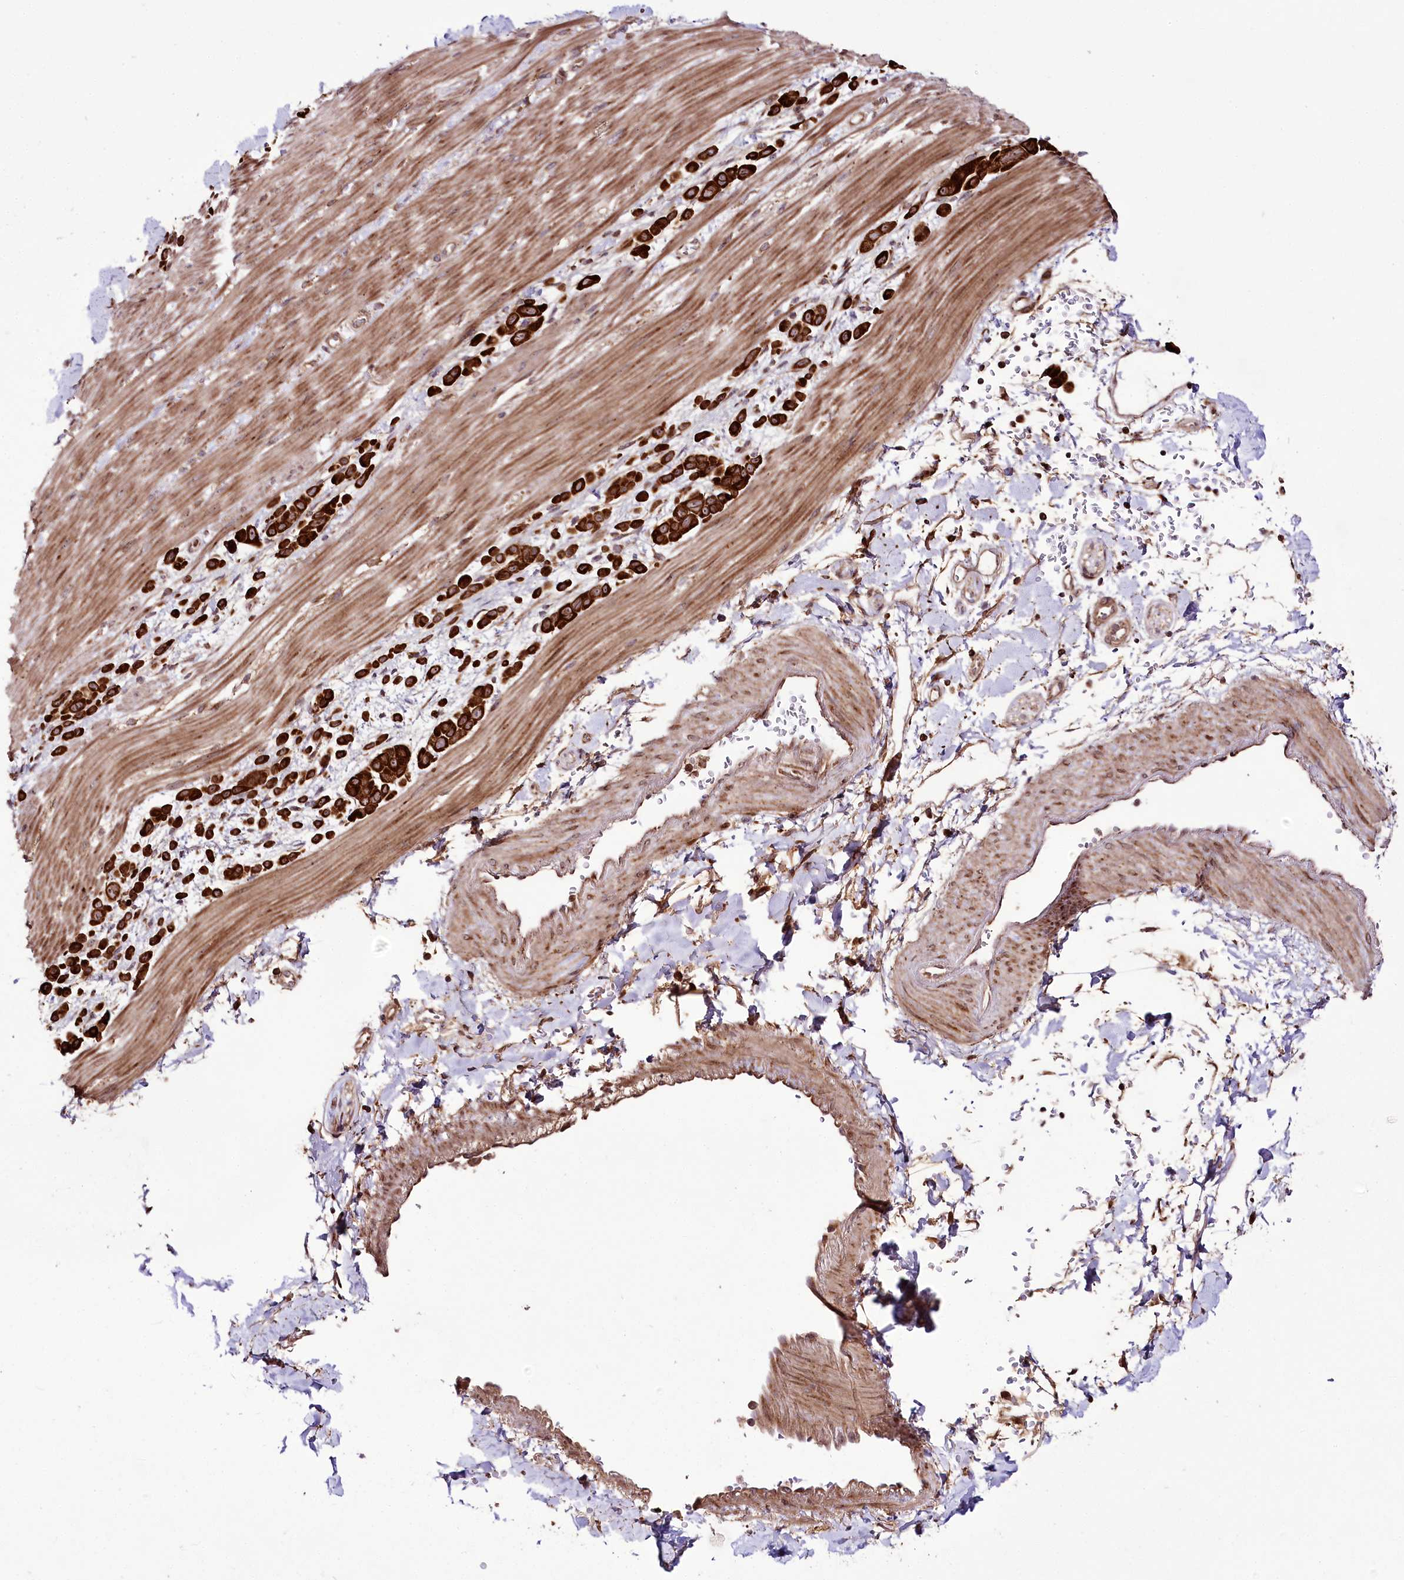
{"staining": {"intensity": "strong", "quantity": ">75%", "location": "cytoplasmic/membranous"}, "tissue": "pancreatic cancer", "cell_type": "Tumor cells", "image_type": "cancer", "snomed": [{"axis": "morphology", "description": "Normal tissue, NOS"}, {"axis": "morphology", "description": "Adenocarcinoma, NOS"}, {"axis": "topography", "description": "Pancreas"}], "caption": "Adenocarcinoma (pancreatic) tissue displays strong cytoplasmic/membranous positivity in about >75% of tumor cells, visualized by immunohistochemistry. Ihc stains the protein of interest in brown and the nuclei are stained blue.", "gene": "RAB7A", "patient": {"sex": "female", "age": 64}}